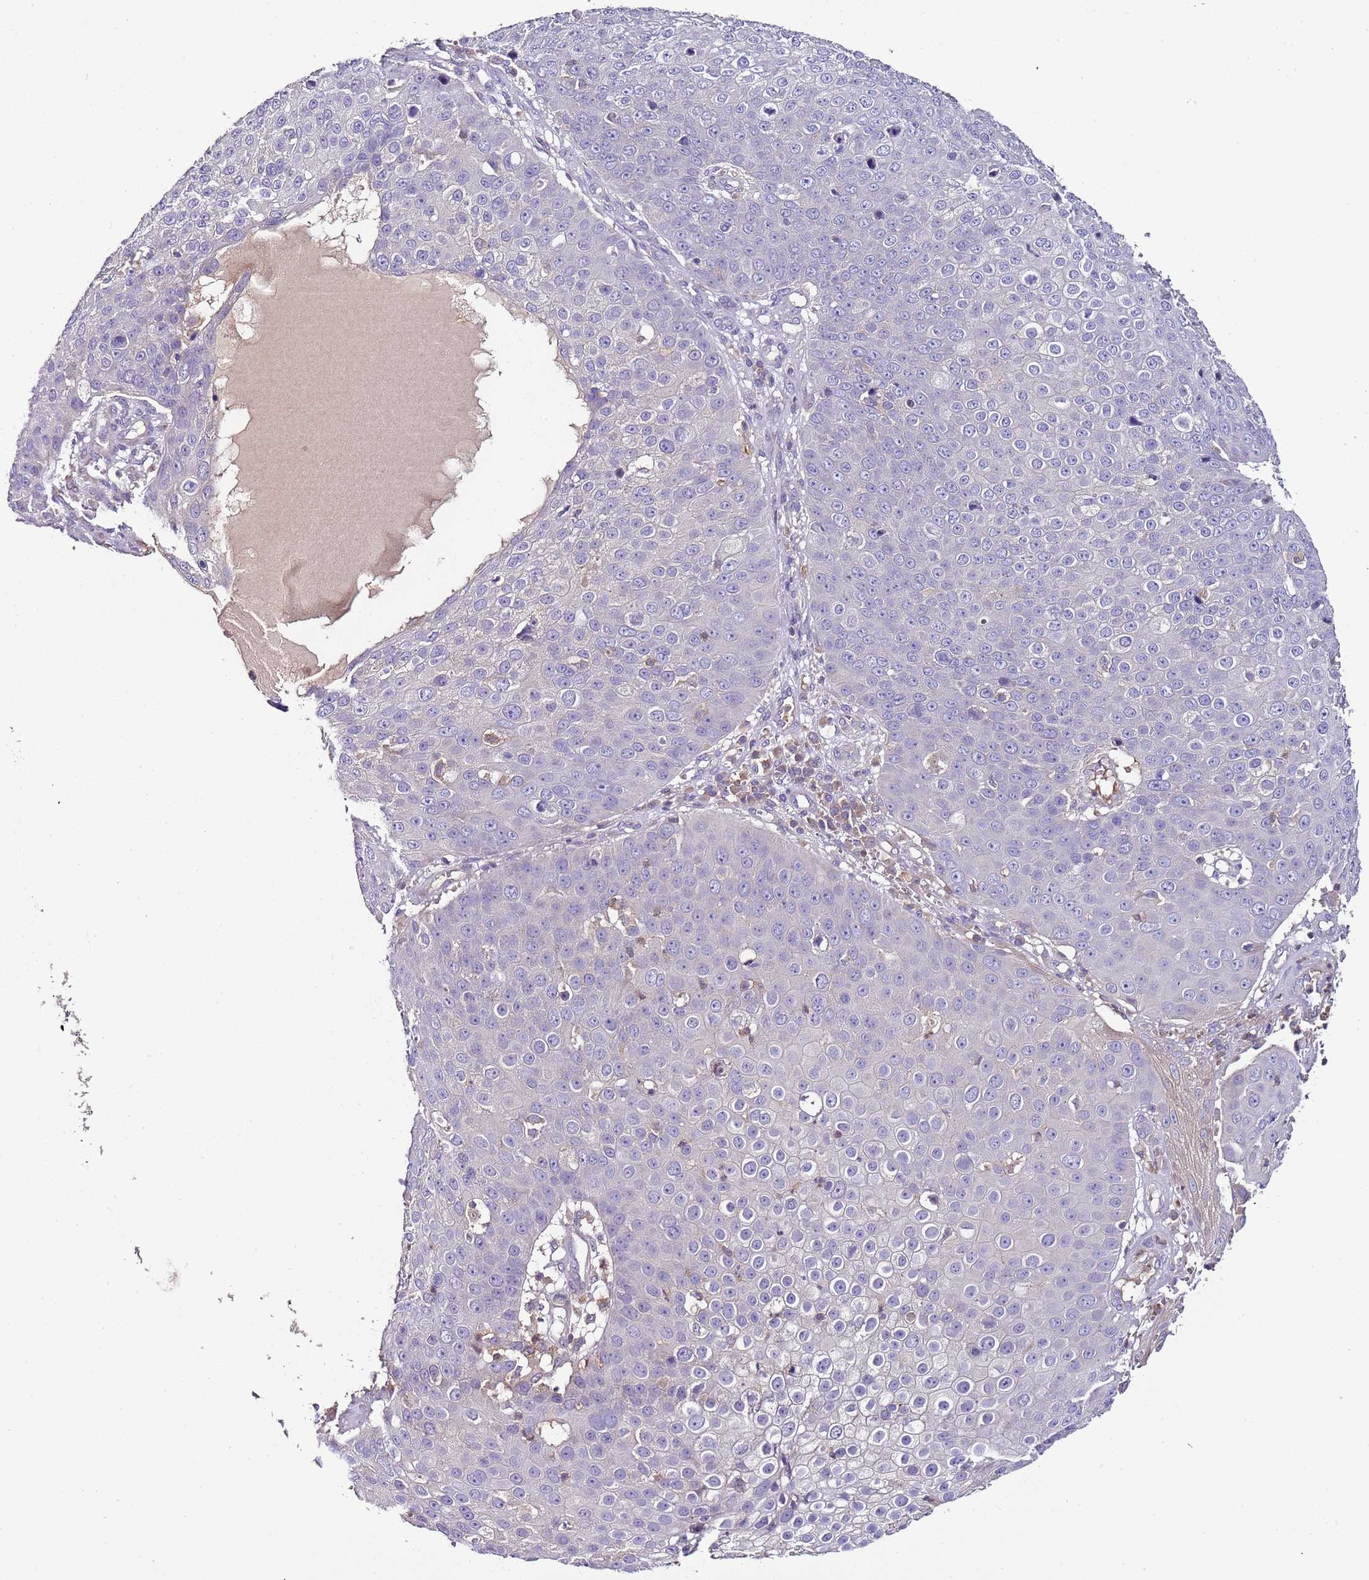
{"staining": {"intensity": "negative", "quantity": "none", "location": "none"}, "tissue": "skin cancer", "cell_type": "Tumor cells", "image_type": "cancer", "snomed": [{"axis": "morphology", "description": "Squamous cell carcinoma, NOS"}, {"axis": "topography", "description": "Skin"}], "caption": "This photomicrograph is of skin cancer (squamous cell carcinoma) stained with IHC to label a protein in brown with the nuclei are counter-stained blue. There is no expression in tumor cells. (Brightfield microscopy of DAB (3,3'-diaminobenzidine) immunohistochemistry (IHC) at high magnification).", "gene": "IGIP", "patient": {"sex": "male", "age": 71}}